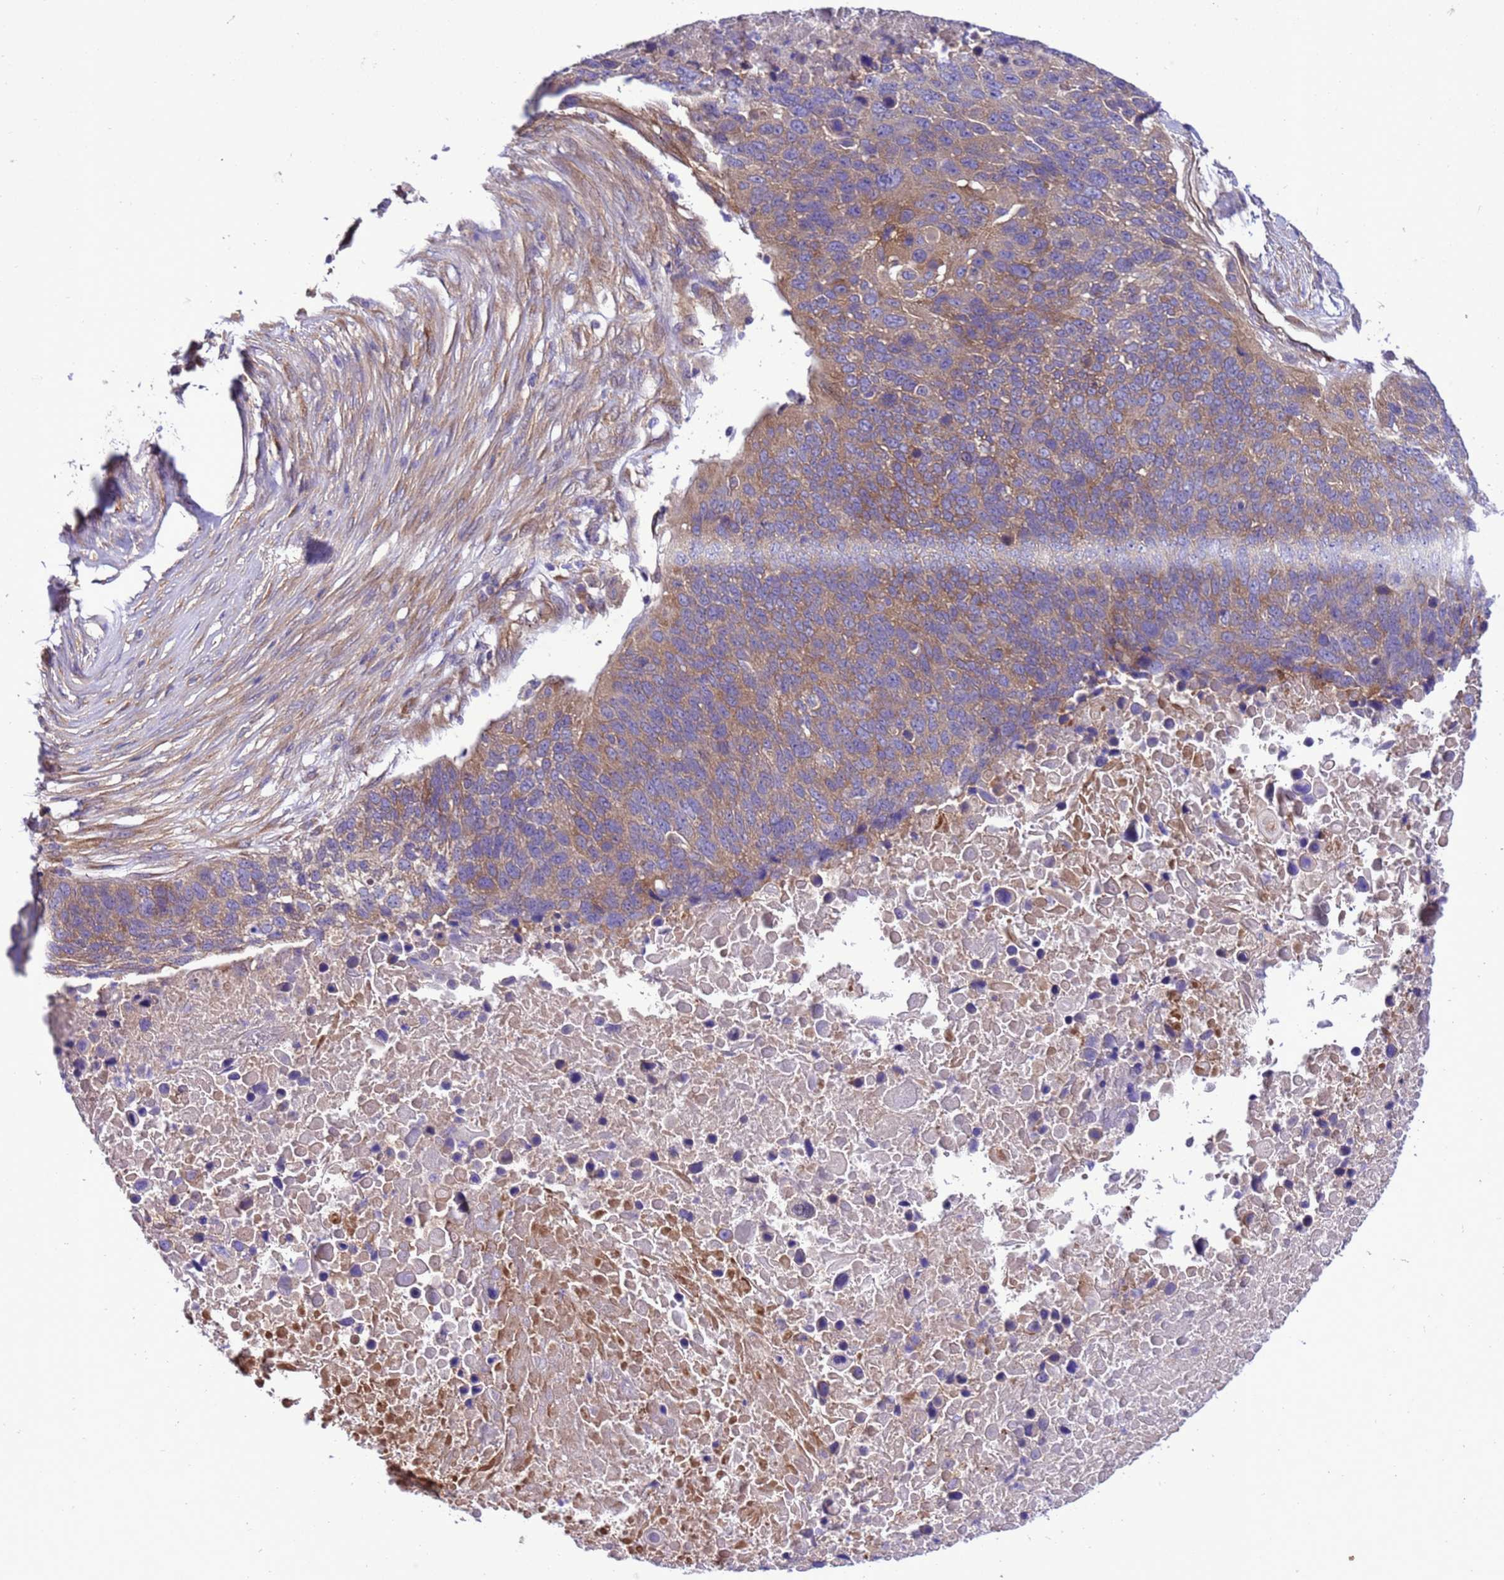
{"staining": {"intensity": "moderate", "quantity": "25%-75%", "location": "cytoplasmic/membranous"}, "tissue": "lung cancer", "cell_type": "Tumor cells", "image_type": "cancer", "snomed": [{"axis": "morphology", "description": "Normal tissue, NOS"}, {"axis": "morphology", "description": "Squamous cell carcinoma, NOS"}, {"axis": "topography", "description": "Lymph node"}, {"axis": "topography", "description": "Lung"}], "caption": "Squamous cell carcinoma (lung) stained for a protein (brown) demonstrates moderate cytoplasmic/membranous positive expression in approximately 25%-75% of tumor cells.", "gene": "RABEP2", "patient": {"sex": "male", "age": 66}}